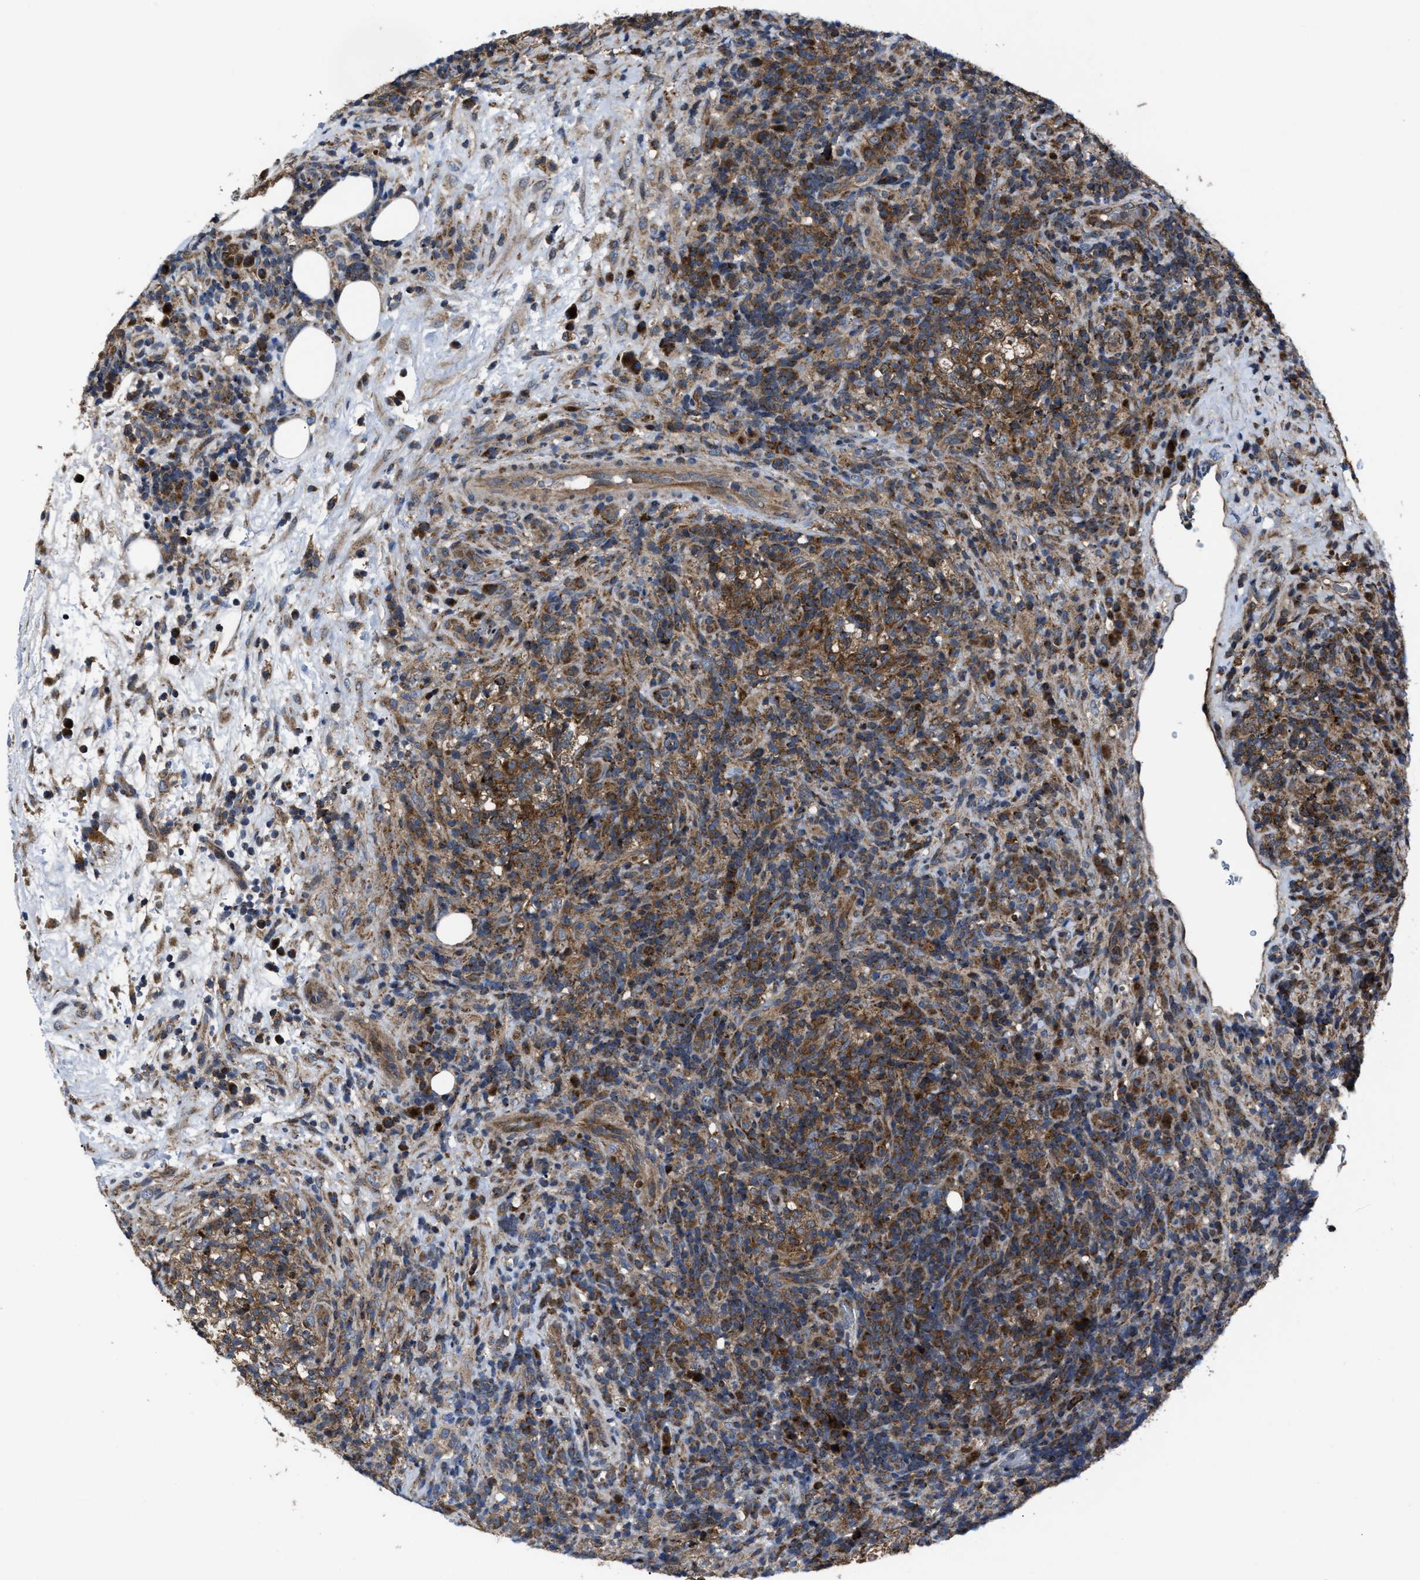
{"staining": {"intensity": "moderate", "quantity": ">75%", "location": "cytoplasmic/membranous"}, "tissue": "lymphoma", "cell_type": "Tumor cells", "image_type": "cancer", "snomed": [{"axis": "morphology", "description": "Malignant lymphoma, non-Hodgkin's type, High grade"}, {"axis": "topography", "description": "Lymph node"}], "caption": "High-grade malignant lymphoma, non-Hodgkin's type stained for a protein exhibits moderate cytoplasmic/membranous positivity in tumor cells.", "gene": "PASK", "patient": {"sex": "female", "age": 76}}